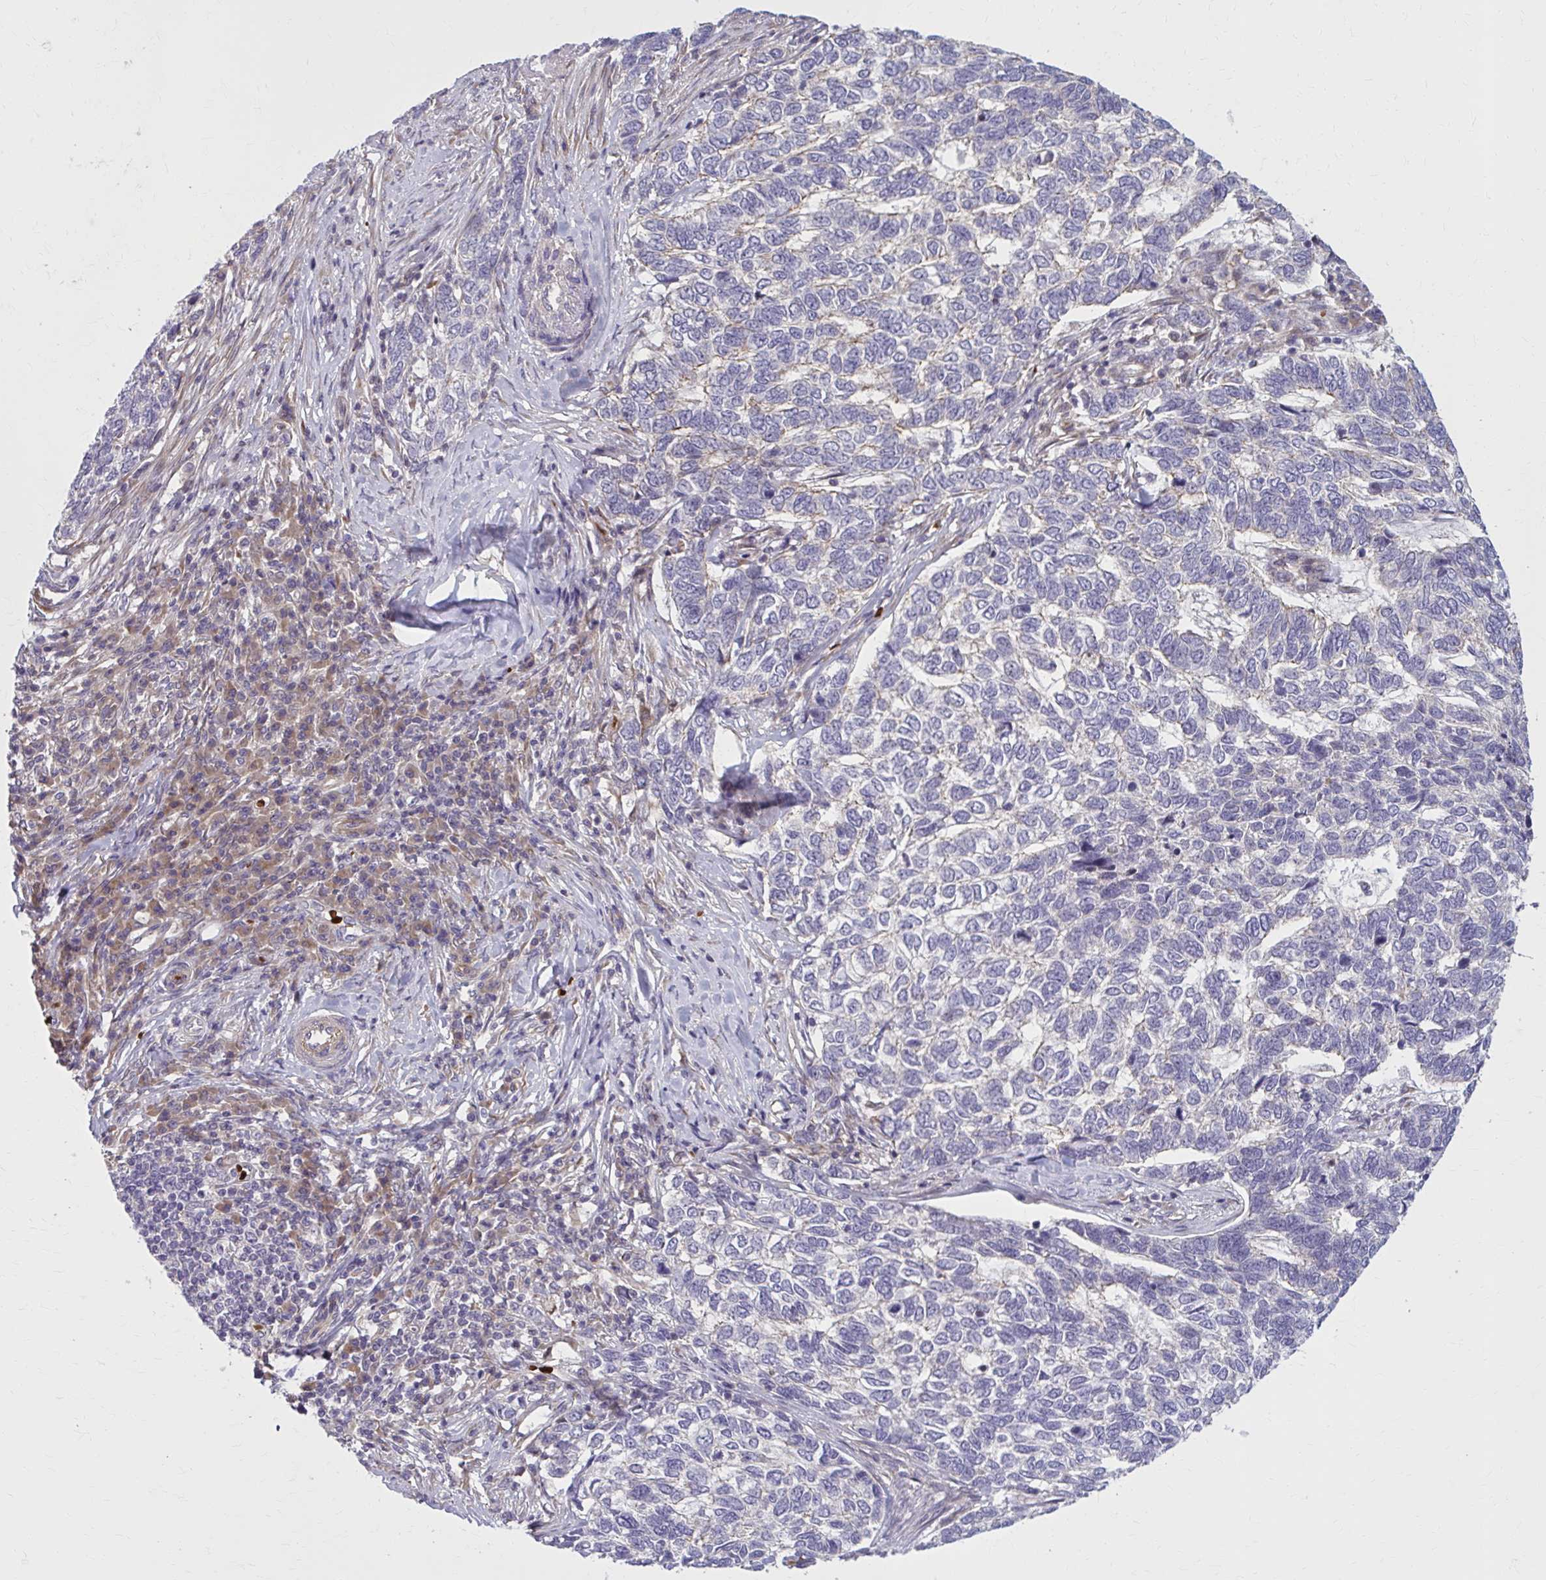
{"staining": {"intensity": "negative", "quantity": "none", "location": "none"}, "tissue": "skin cancer", "cell_type": "Tumor cells", "image_type": "cancer", "snomed": [{"axis": "morphology", "description": "Basal cell carcinoma"}, {"axis": "topography", "description": "Skin"}], "caption": "Skin cancer was stained to show a protein in brown. There is no significant staining in tumor cells.", "gene": "SNF8", "patient": {"sex": "female", "age": 65}}